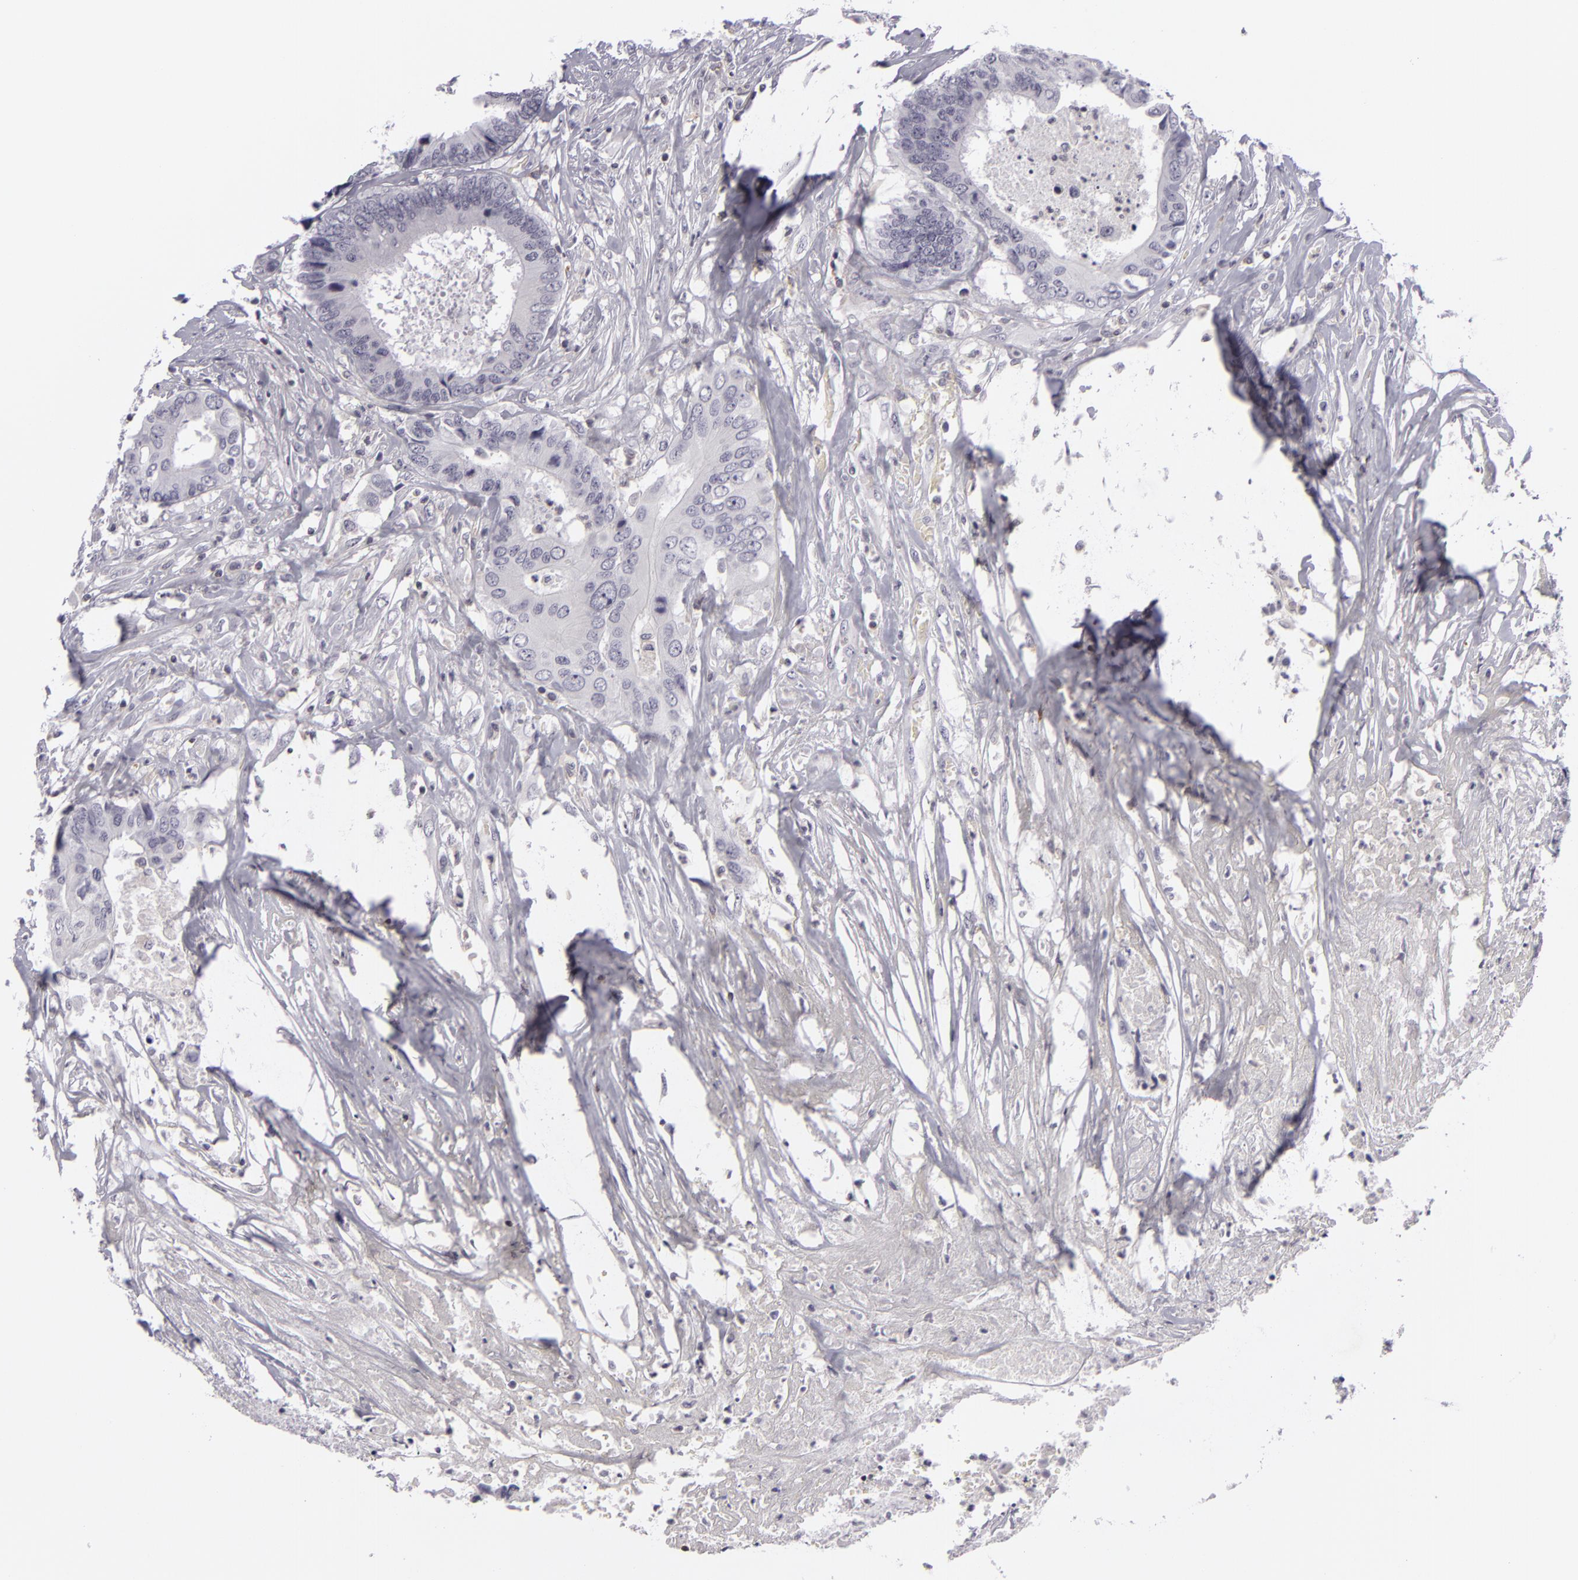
{"staining": {"intensity": "negative", "quantity": "none", "location": "none"}, "tissue": "colorectal cancer", "cell_type": "Tumor cells", "image_type": "cancer", "snomed": [{"axis": "morphology", "description": "Adenocarcinoma, NOS"}, {"axis": "topography", "description": "Rectum"}], "caption": "Immunohistochemistry of colorectal cancer reveals no positivity in tumor cells.", "gene": "KCNAB2", "patient": {"sex": "male", "age": 55}}